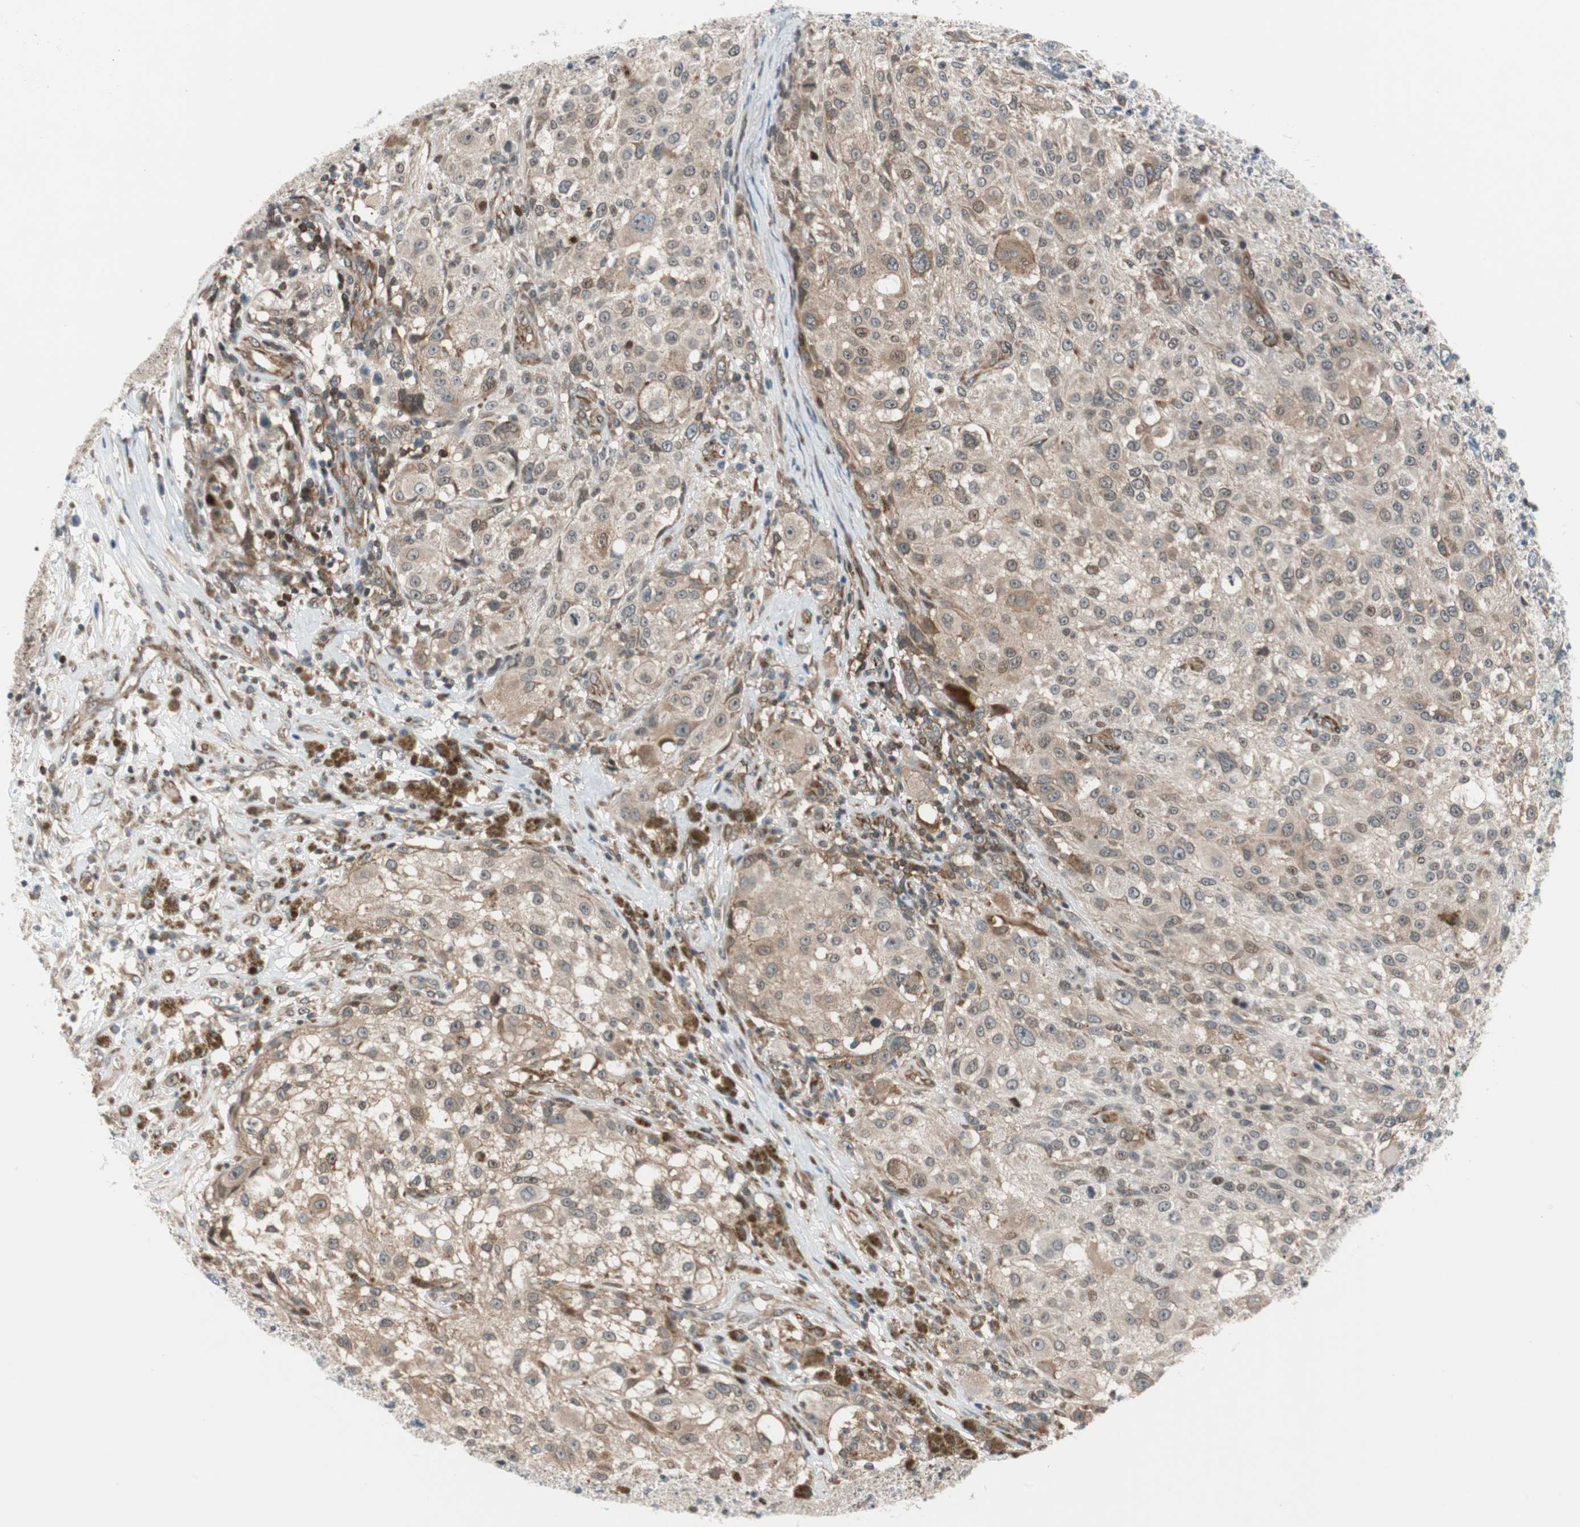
{"staining": {"intensity": "moderate", "quantity": "25%-75%", "location": "cytoplasmic/membranous"}, "tissue": "melanoma", "cell_type": "Tumor cells", "image_type": "cancer", "snomed": [{"axis": "morphology", "description": "Necrosis, NOS"}, {"axis": "morphology", "description": "Malignant melanoma, NOS"}, {"axis": "topography", "description": "Skin"}], "caption": "IHC image of malignant melanoma stained for a protein (brown), which displays medium levels of moderate cytoplasmic/membranous staining in approximately 25%-75% of tumor cells.", "gene": "ZNF512B", "patient": {"sex": "female", "age": 87}}